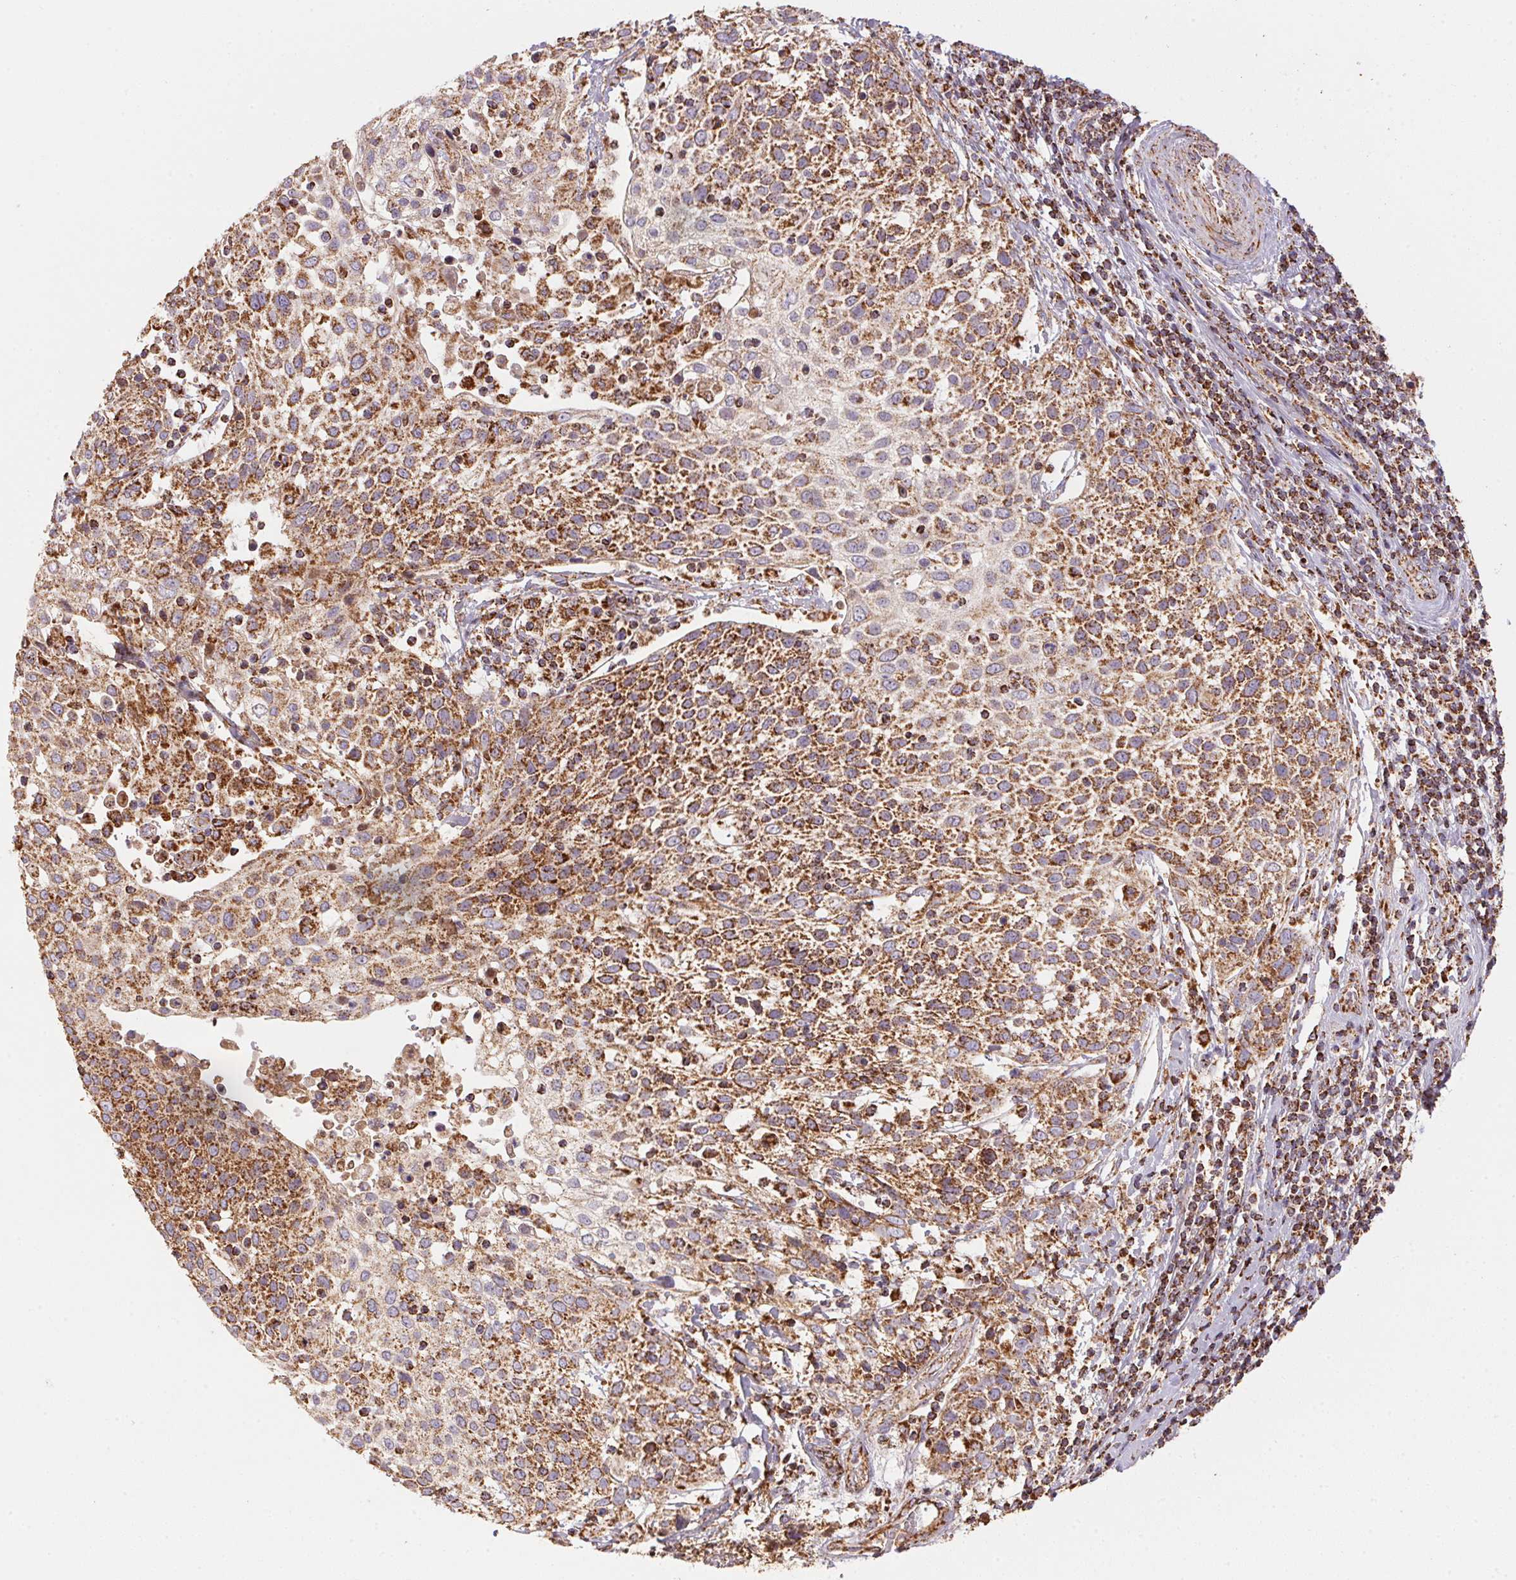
{"staining": {"intensity": "strong", "quantity": ">75%", "location": "cytoplasmic/membranous"}, "tissue": "cervical cancer", "cell_type": "Tumor cells", "image_type": "cancer", "snomed": [{"axis": "morphology", "description": "Squamous cell carcinoma, NOS"}, {"axis": "topography", "description": "Cervix"}], "caption": "DAB immunohistochemical staining of human squamous cell carcinoma (cervical) displays strong cytoplasmic/membranous protein positivity in about >75% of tumor cells.", "gene": "NDUFS2", "patient": {"sex": "female", "age": 61}}